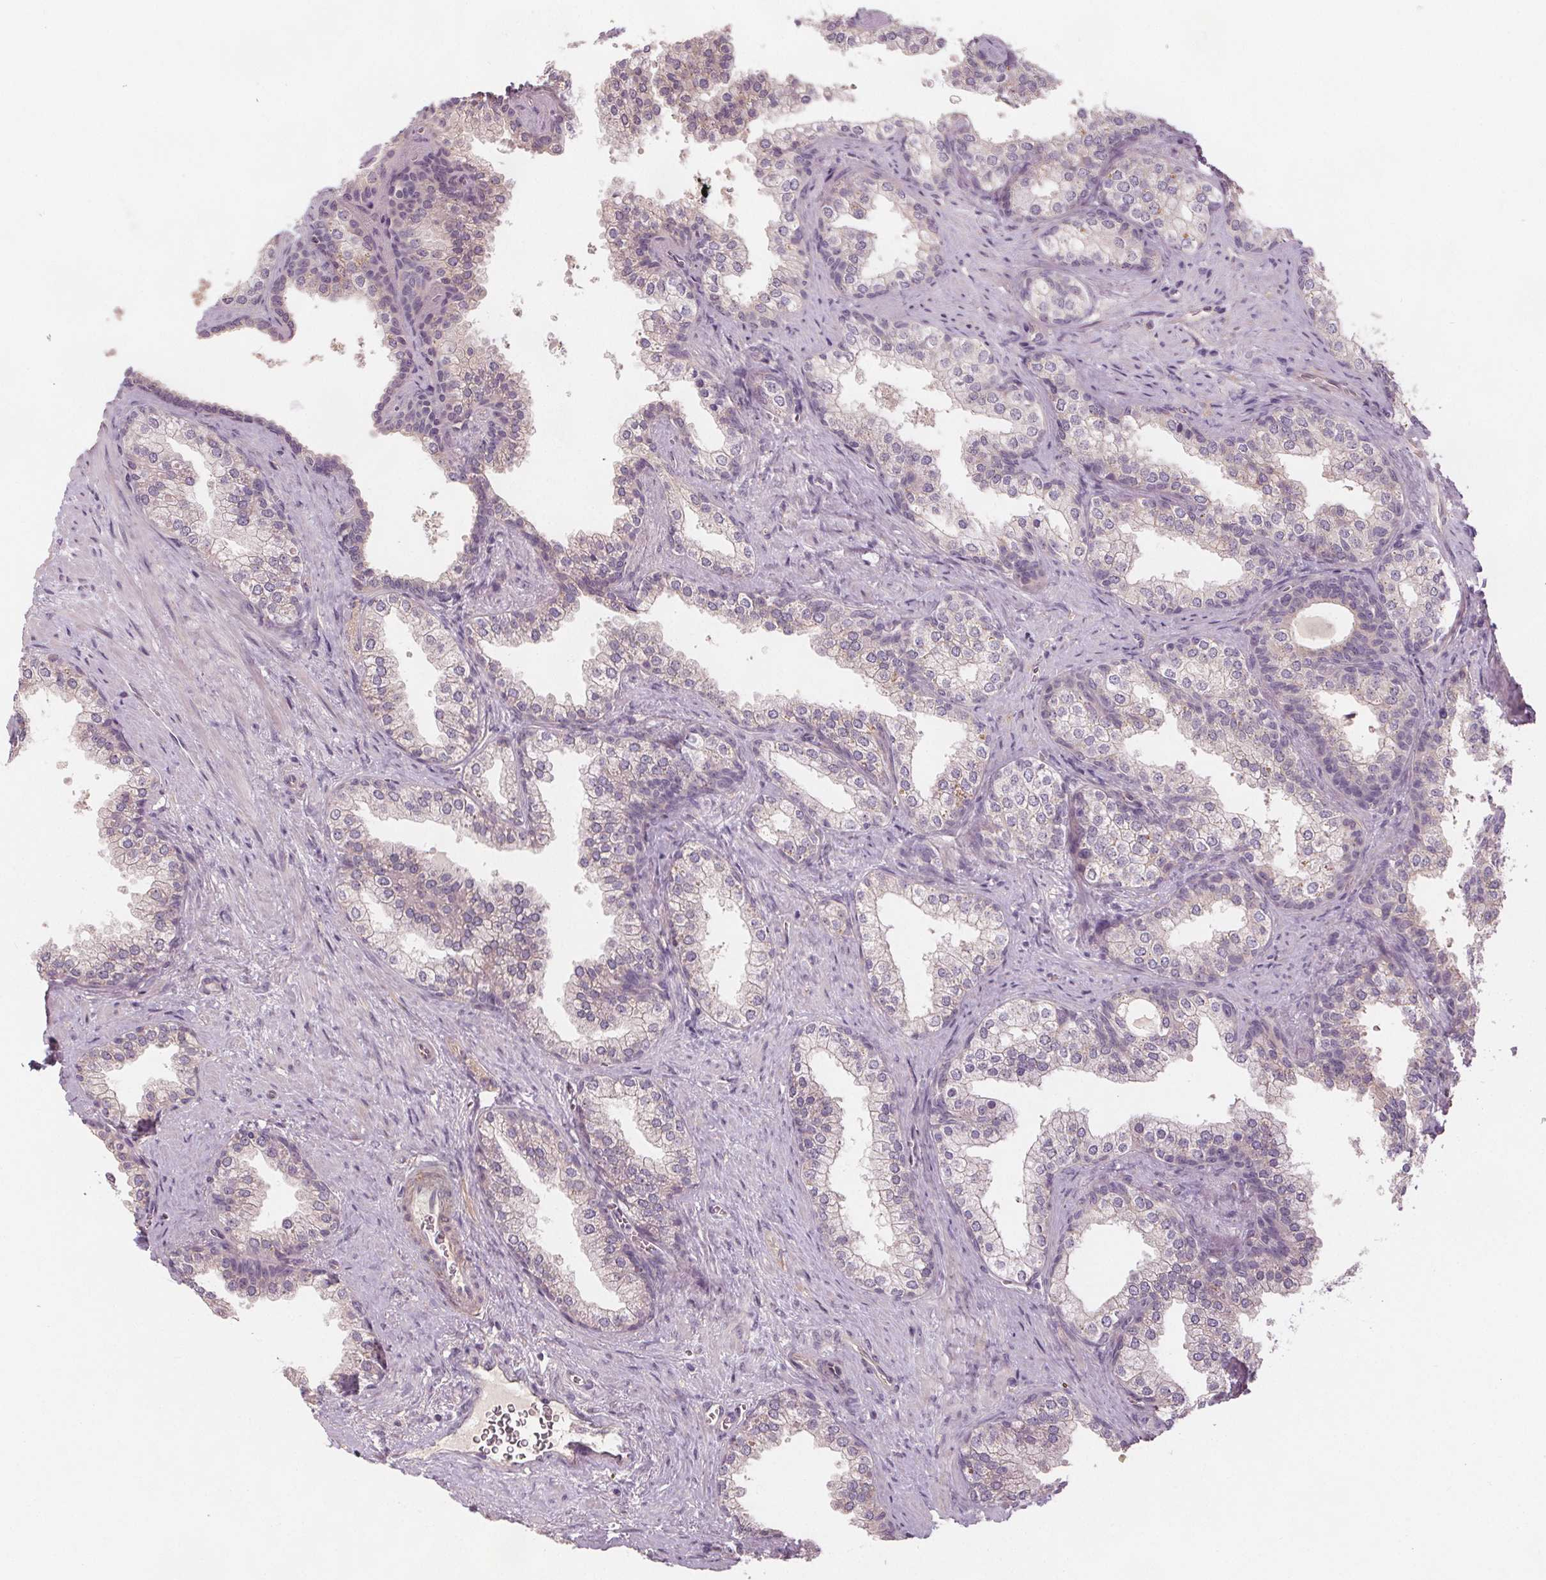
{"staining": {"intensity": "negative", "quantity": "none", "location": "none"}, "tissue": "prostate", "cell_type": "Glandular cells", "image_type": "normal", "snomed": [{"axis": "morphology", "description": "Normal tissue, NOS"}, {"axis": "topography", "description": "Prostate"}], "caption": "Immunohistochemical staining of unremarkable prostate displays no significant staining in glandular cells. Nuclei are stained in blue.", "gene": "VNN1", "patient": {"sex": "male", "age": 79}}